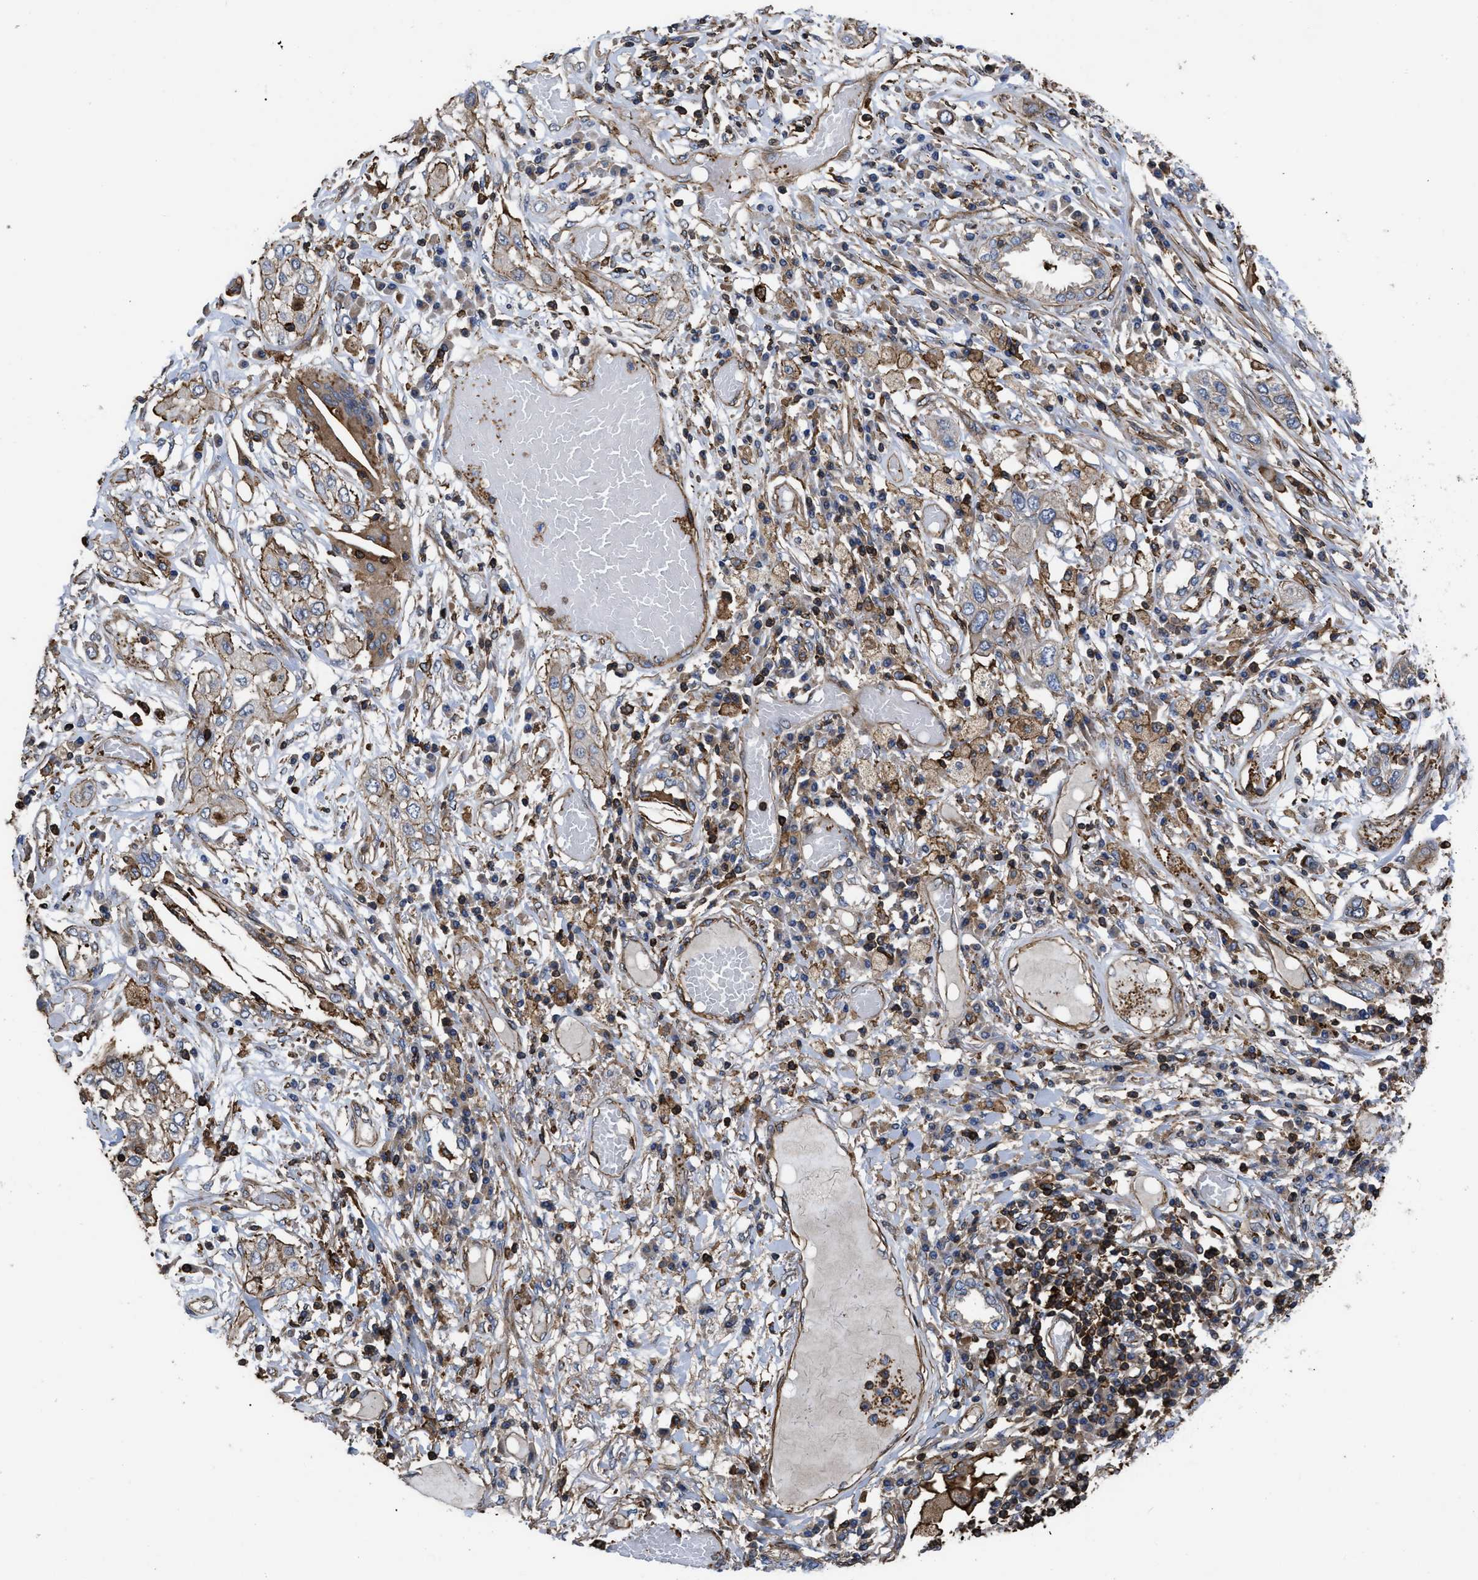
{"staining": {"intensity": "weak", "quantity": "<25%", "location": "cytoplasmic/membranous"}, "tissue": "lung cancer", "cell_type": "Tumor cells", "image_type": "cancer", "snomed": [{"axis": "morphology", "description": "Squamous cell carcinoma, NOS"}, {"axis": "topography", "description": "Lung"}], "caption": "Tumor cells show no significant staining in squamous cell carcinoma (lung).", "gene": "SCUBE2", "patient": {"sex": "male", "age": 71}}